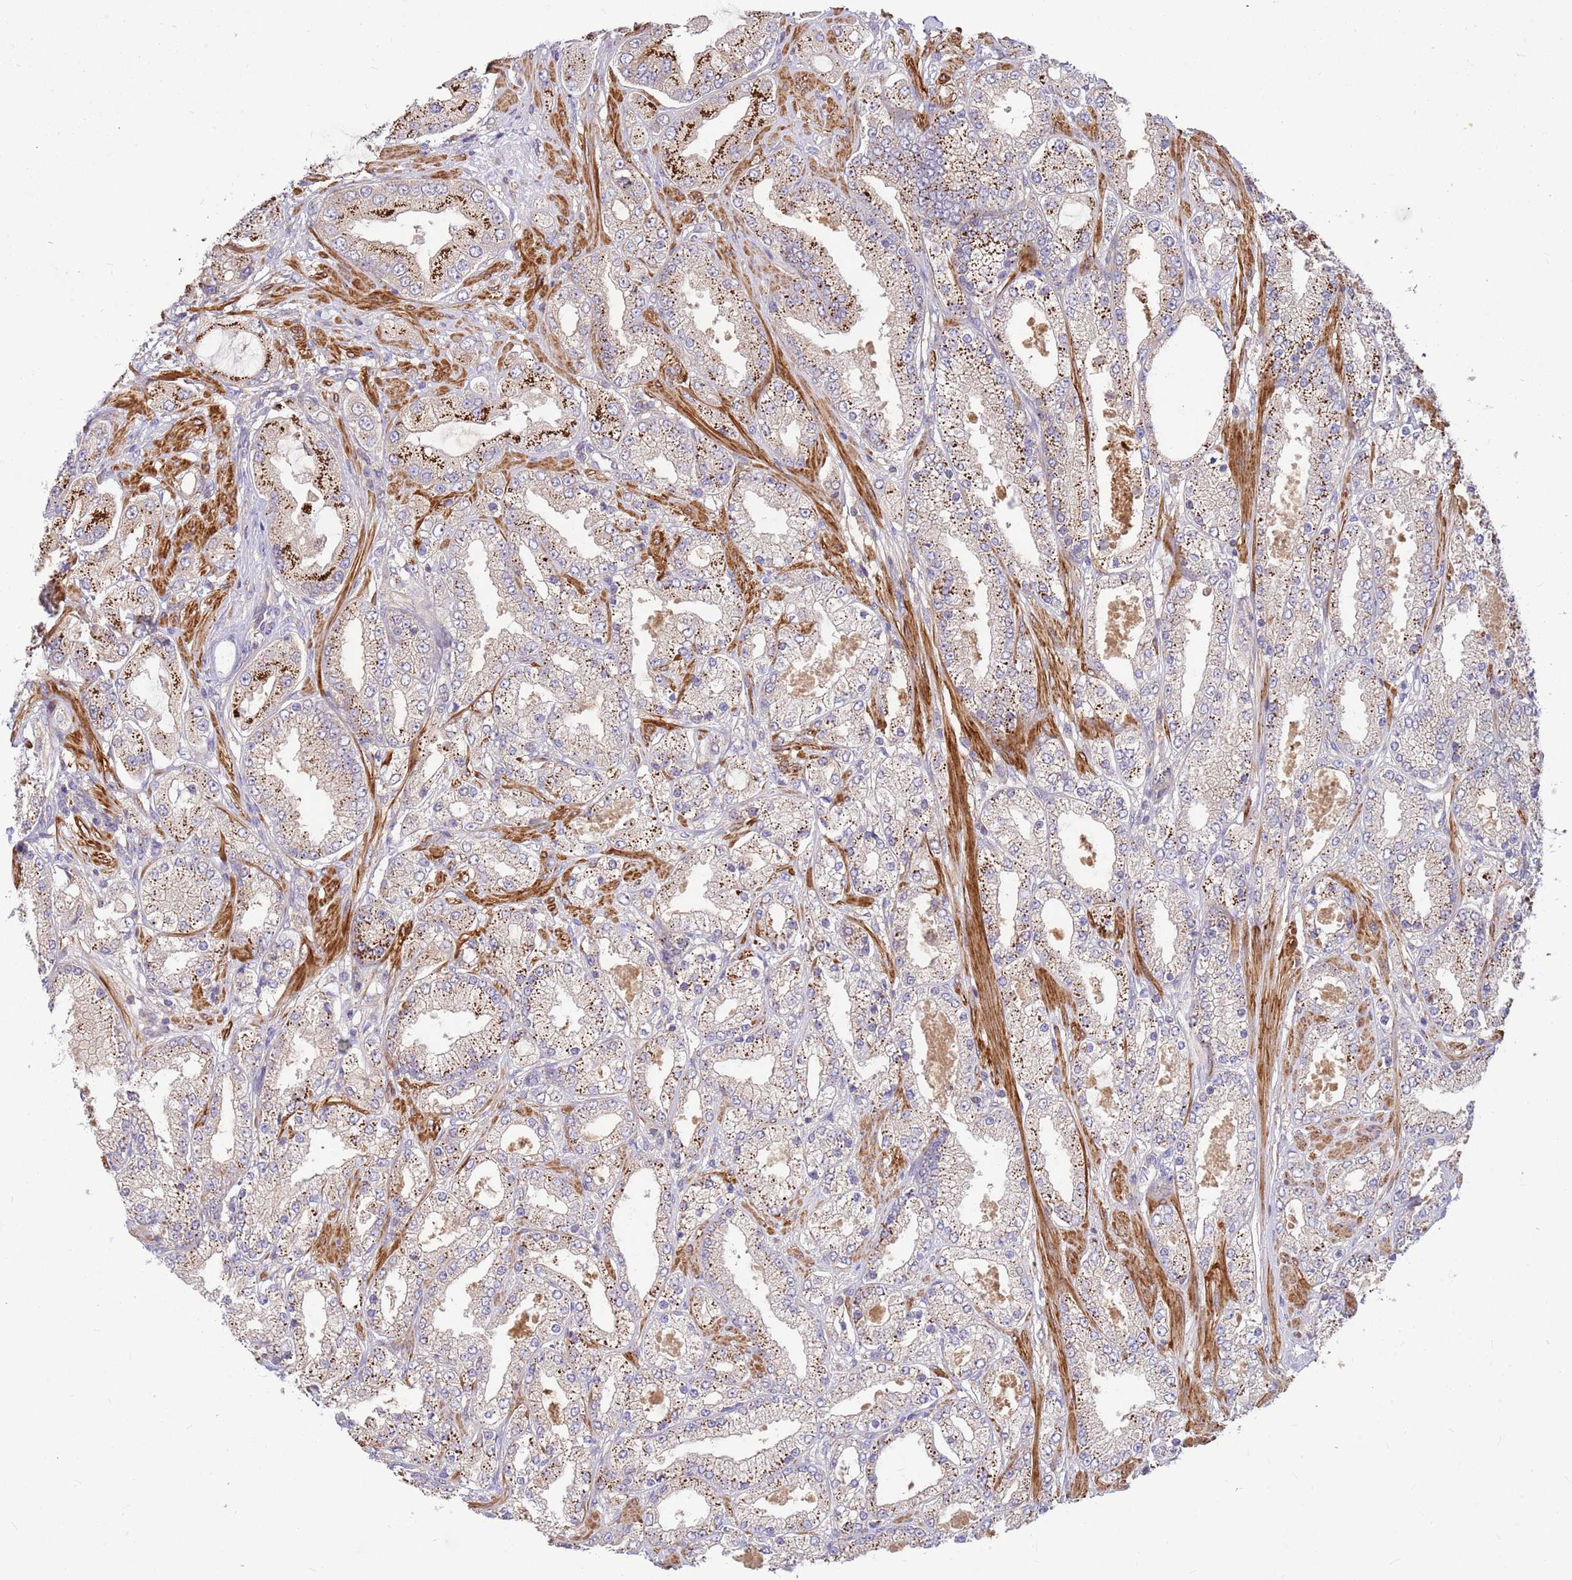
{"staining": {"intensity": "strong", "quantity": "25%-75%", "location": "cytoplasmic/membranous"}, "tissue": "prostate cancer", "cell_type": "Tumor cells", "image_type": "cancer", "snomed": [{"axis": "morphology", "description": "Adenocarcinoma, High grade"}, {"axis": "topography", "description": "Prostate"}], "caption": "Strong cytoplasmic/membranous protein staining is appreciated in approximately 25%-75% of tumor cells in prostate cancer (high-grade adenocarcinoma).", "gene": "MVD", "patient": {"sex": "male", "age": 68}}